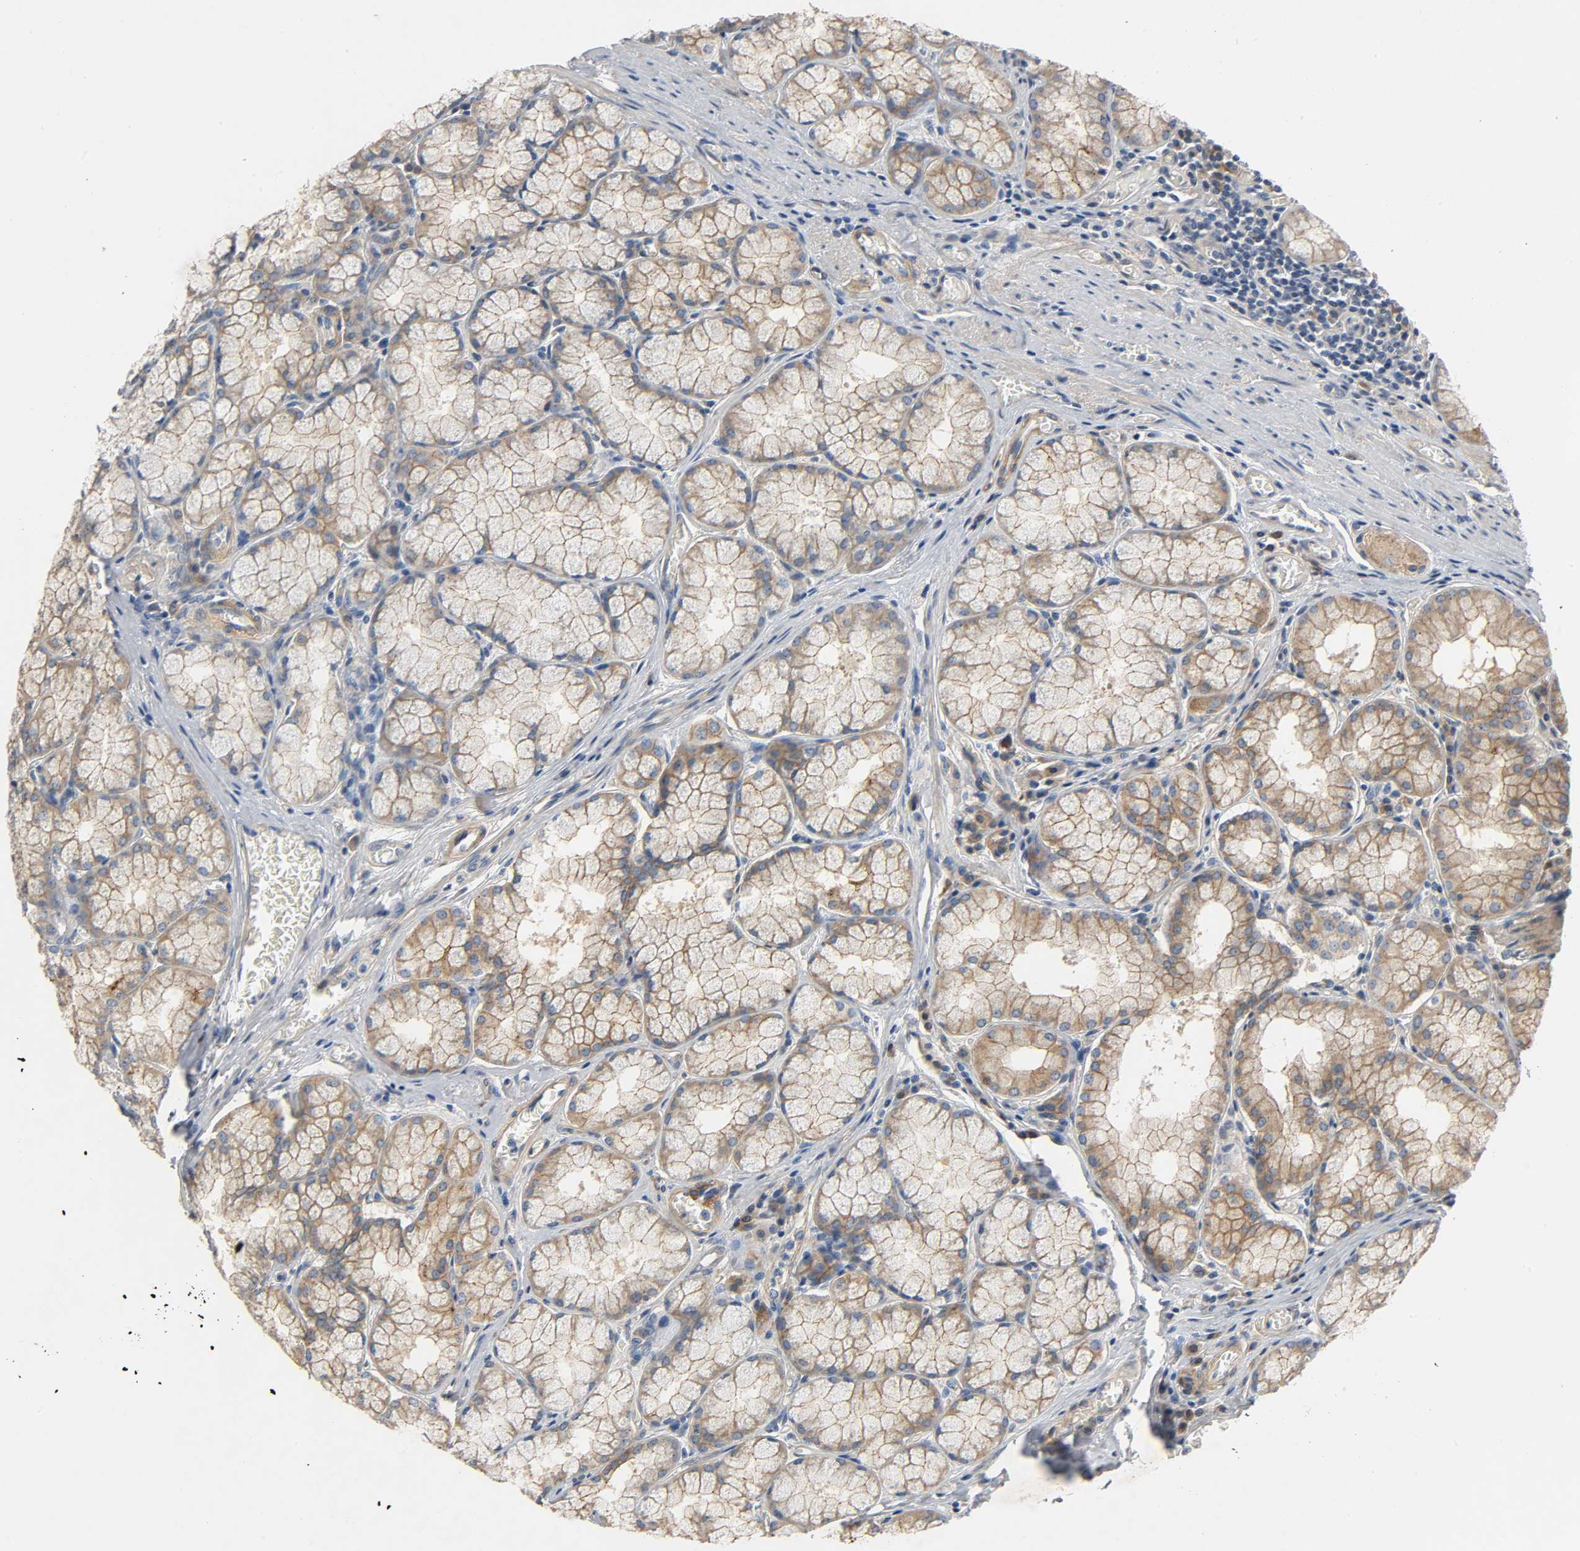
{"staining": {"intensity": "strong", "quantity": ">75%", "location": "cytoplasmic/membranous"}, "tissue": "stomach", "cell_type": "Glandular cells", "image_type": "normal", "snomed": [{"axis": "morphology", "description": "Normal tissue, NOS"}, {"axis": "topography", "description": "Stomach, lower"}], "caption": "The image demonstrates a brown stain indicating the presence of a protein in the cytoplasmic/membranous of glandular cells in stomach.", "gene": "ARPC1A", "patient": {"sex": "male", "age": 56}}